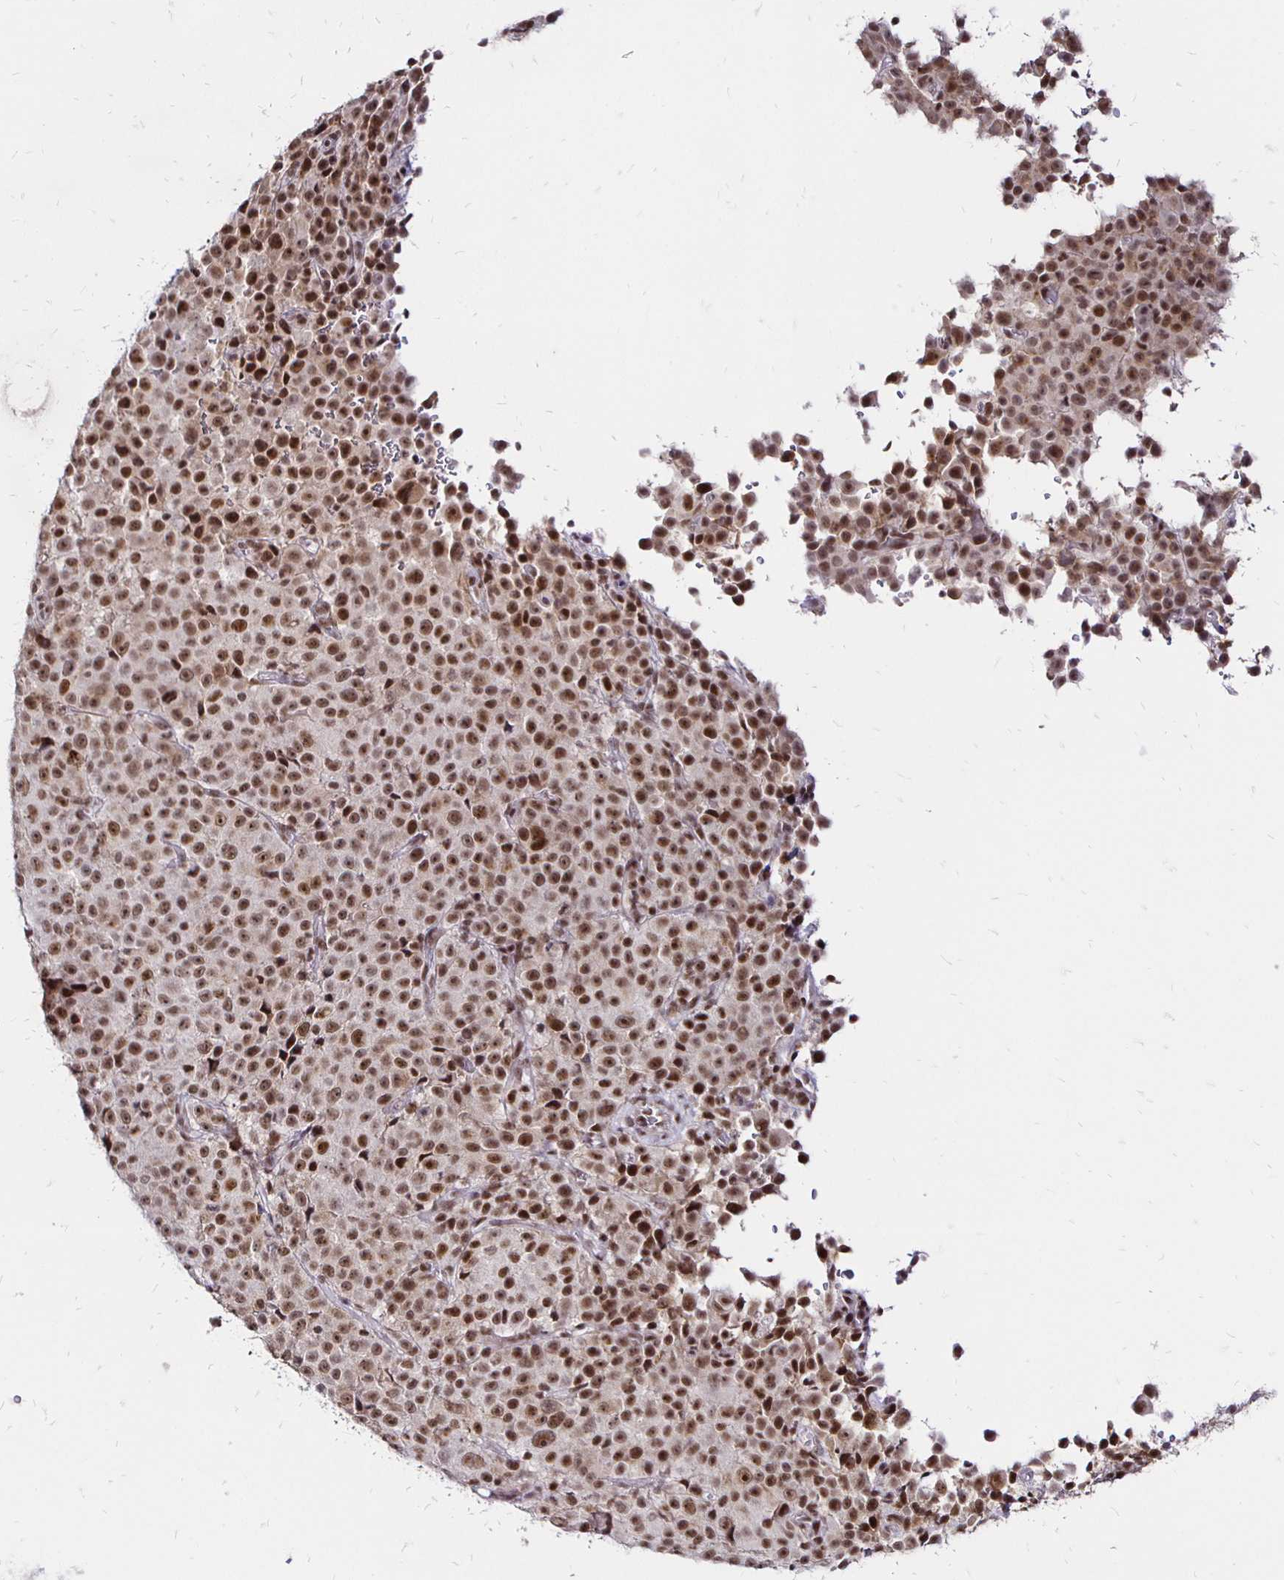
{"staining": {"intensity": "moderate", "quantity": ">75%", "location": "nuclear"}, "tissue": "melanoma", "cell_type": "Tumor cells", "image_type": "cancer", "snomed": [{"axis": "morphology", "description": "Malignant melanoma, Metastatic site"}, {"axis": "topography", "description": "Skin"}, {"axis": "topography", "description": "Lymph node"}], "caption": "A high-resolution photomicrograph shows immunohistochemistry staining of malignant melanoma (metastatic site), which shows moderate nuclear staining in approximately >75% of tumor cells. (Brightfield microscopy of DAB IHC at high magnification).", "gene": "SIN3A", "patient": {"sex": "male", "age": 66}}